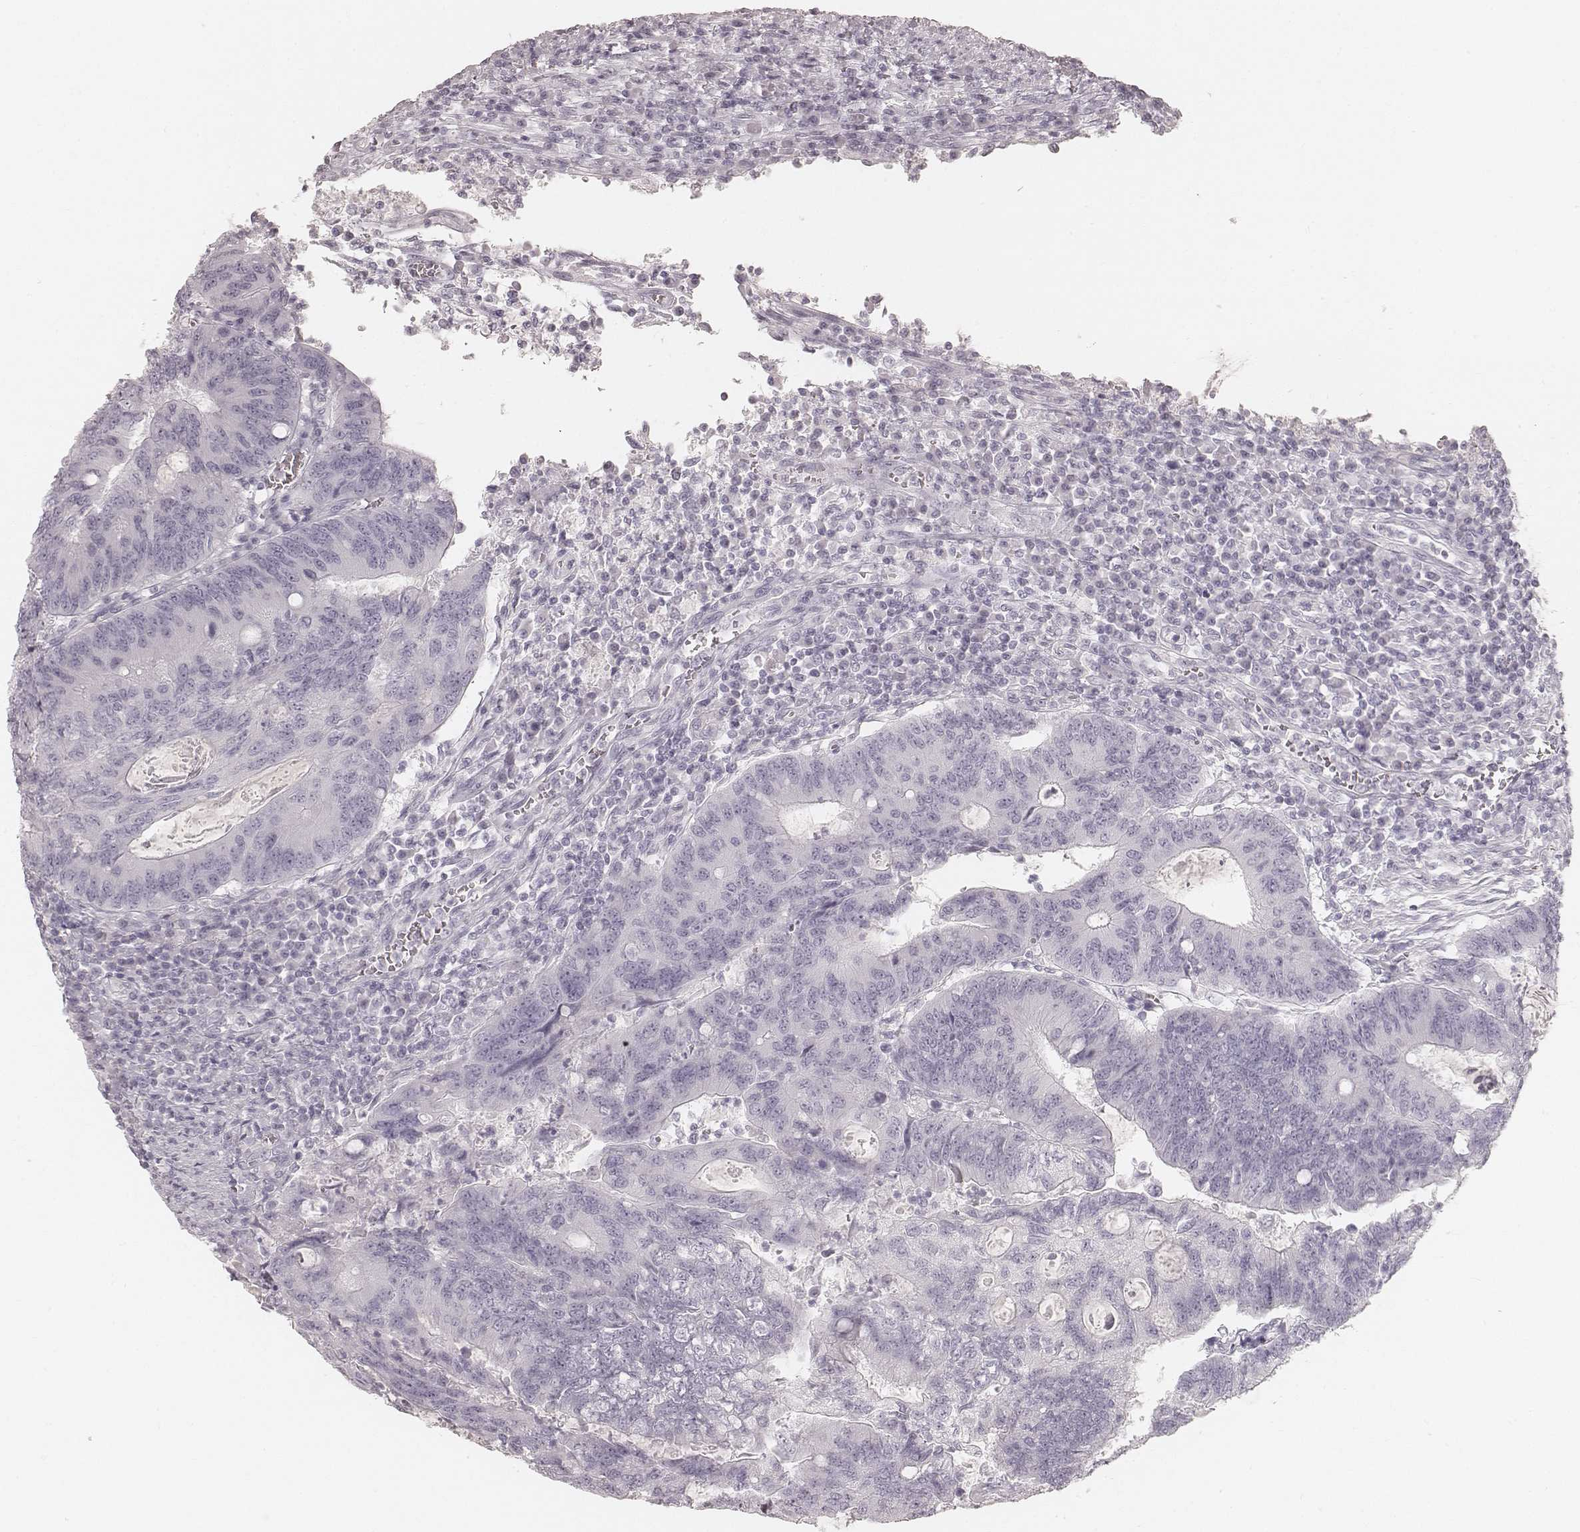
{"staining": {"intensity": "negative", "quantity": "none", "location": "none"}, "tissue": "colorectal cancer", "cell_type": "Tumor cells", "image_type": "cancer", "snomed": [{"axis": "morphology", "description": "Adenocarcinoma, NOS"}, {"axis": "topography", "description": "Colon"}], "caption": "Immunohistochemical staining of colorectal adenocarcinoma exhibits no significant staining in tumor cells.", "gene": "KRT34", "patient": {"sex": "male", "age": 67}}